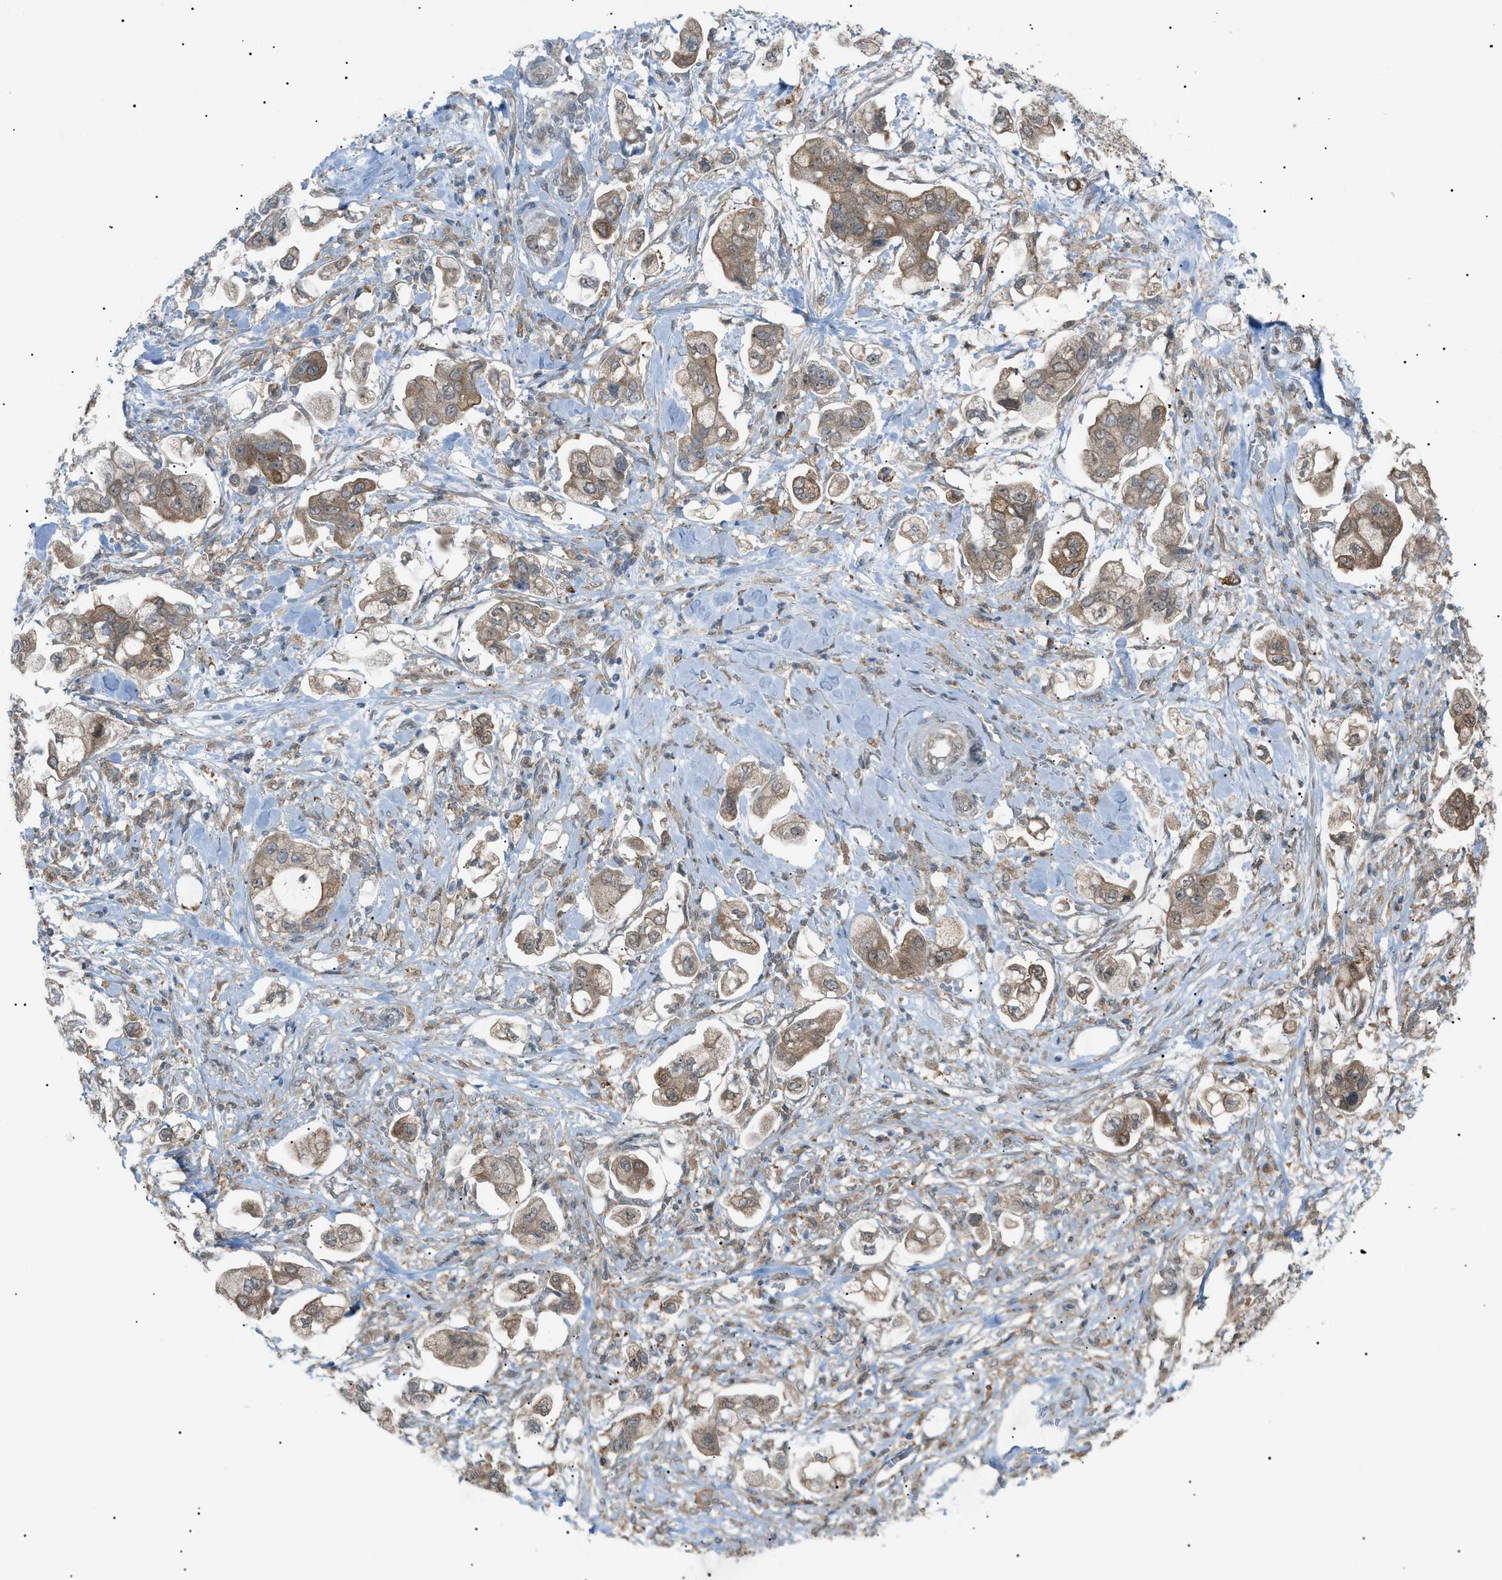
{"staining": {"intensity": "moderate", "quantity": ">75%", "location": "cytoplasmic/membranous"}, "tissue": "stomach cancer", "cell_type": "Tumor cells", "image_type": "cancer", "snomed": [{"axis": "morphology", "description": "Adenocarcinoma, NOS"}, {"axis": "topography", "description": "Stomach"}], "caption": "Moderate cytoplasmic/membranous positivity for a protein is seen in about >75% of tumor cells of adenocarcinoma (stomach) using immunohistochemistry.", "gene": "LPIN2", "patient": {"sex": "male", "age": 62}}